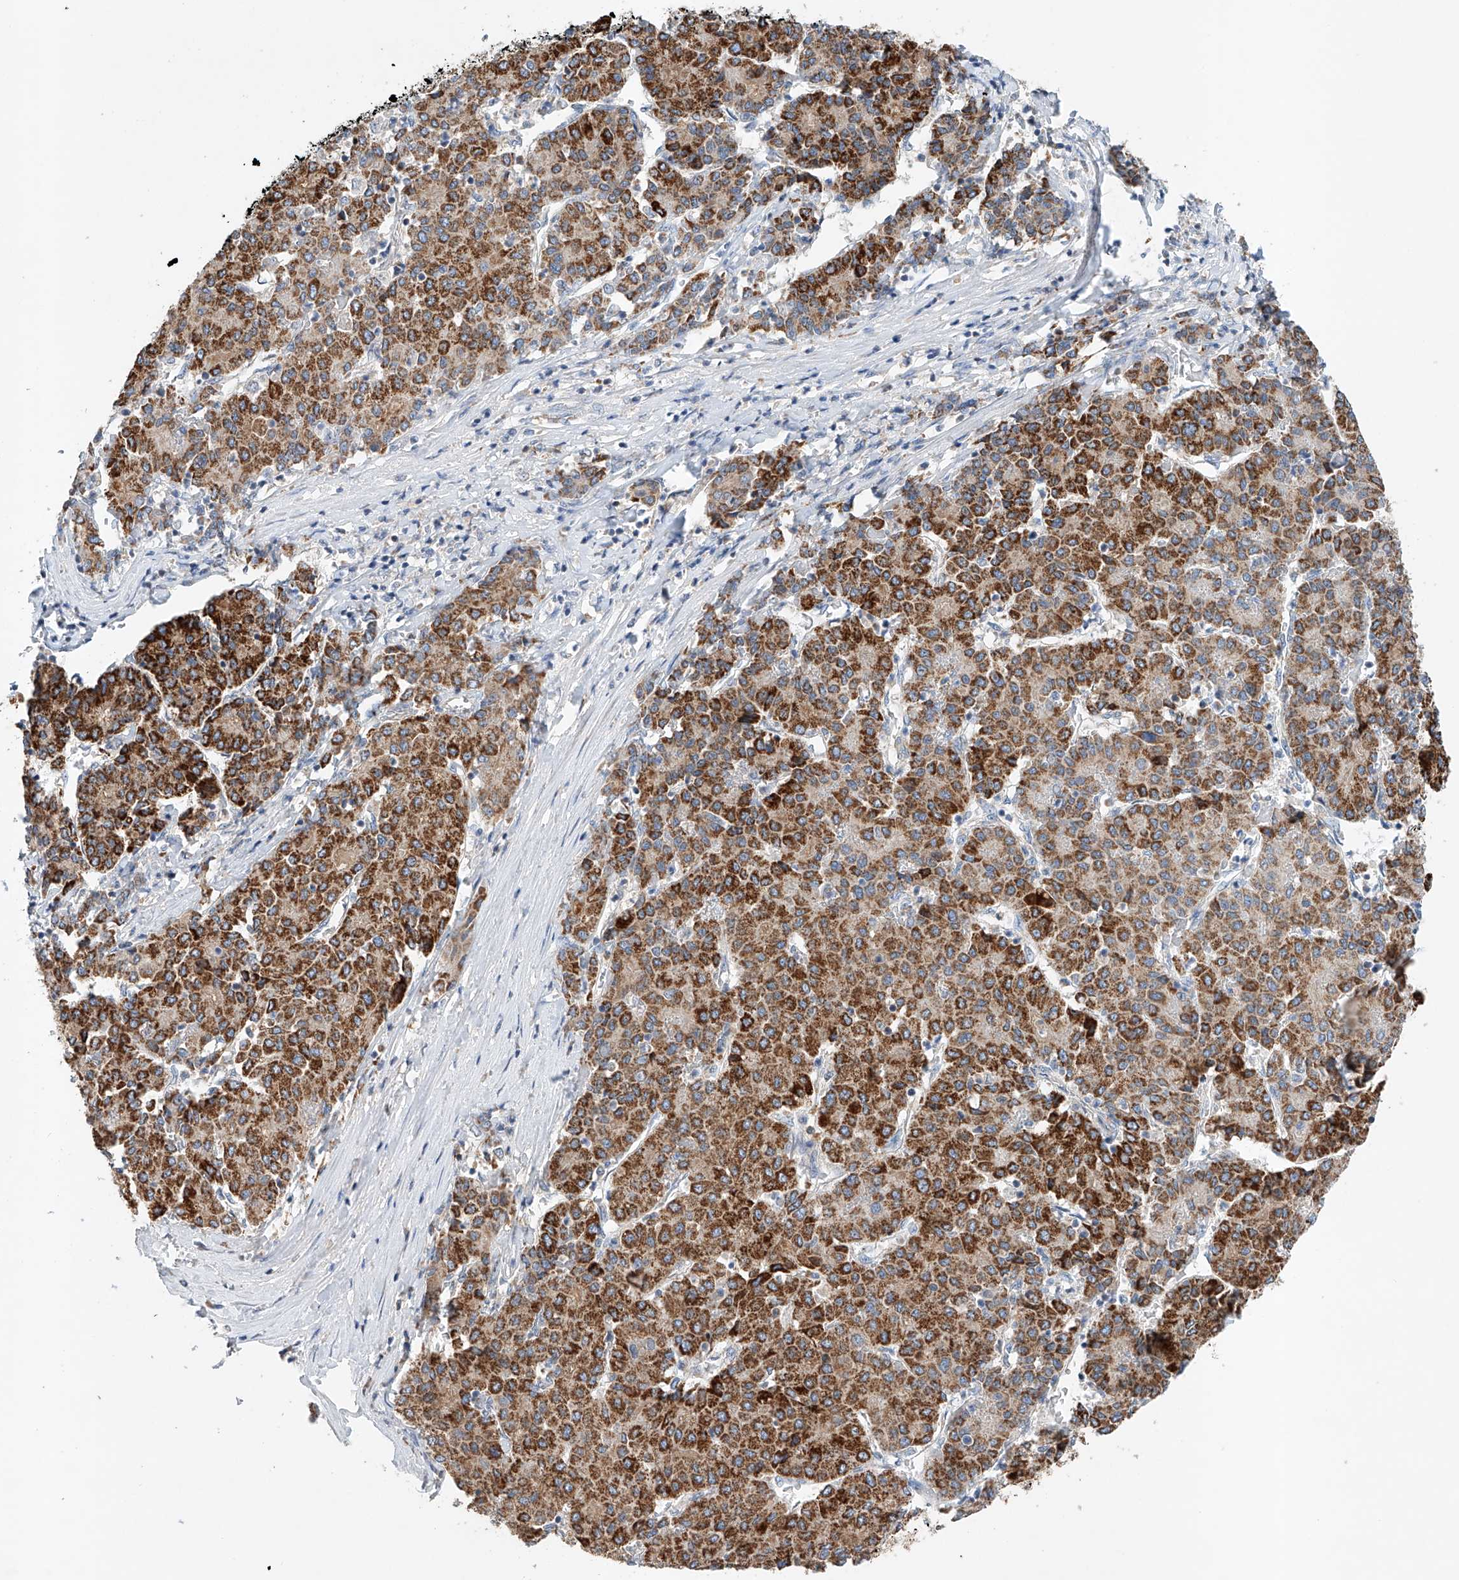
{"staining": {"intensity": "strong", "quantity": ">75%", "location": "cytoplasmic/membranous"}, "tissue": "liver cancer", "cell_type": "Tumor cells", "image_type": "cancer", "snomed": [{"axis": "morphology", "description": "Carcinoma, Hepatocellular, NOS"}, {"axis": "topography", "description": "Liver"}], "caption": "Liver cancer (hepatocellular carcinoma) was stained to show a protein in brown. There is high levels of strong cytoplasmic/membranous staining in approximately >75% of tumor cells.", "gene": "GPC4", "patient": {"sex": "male", "age": 65}}